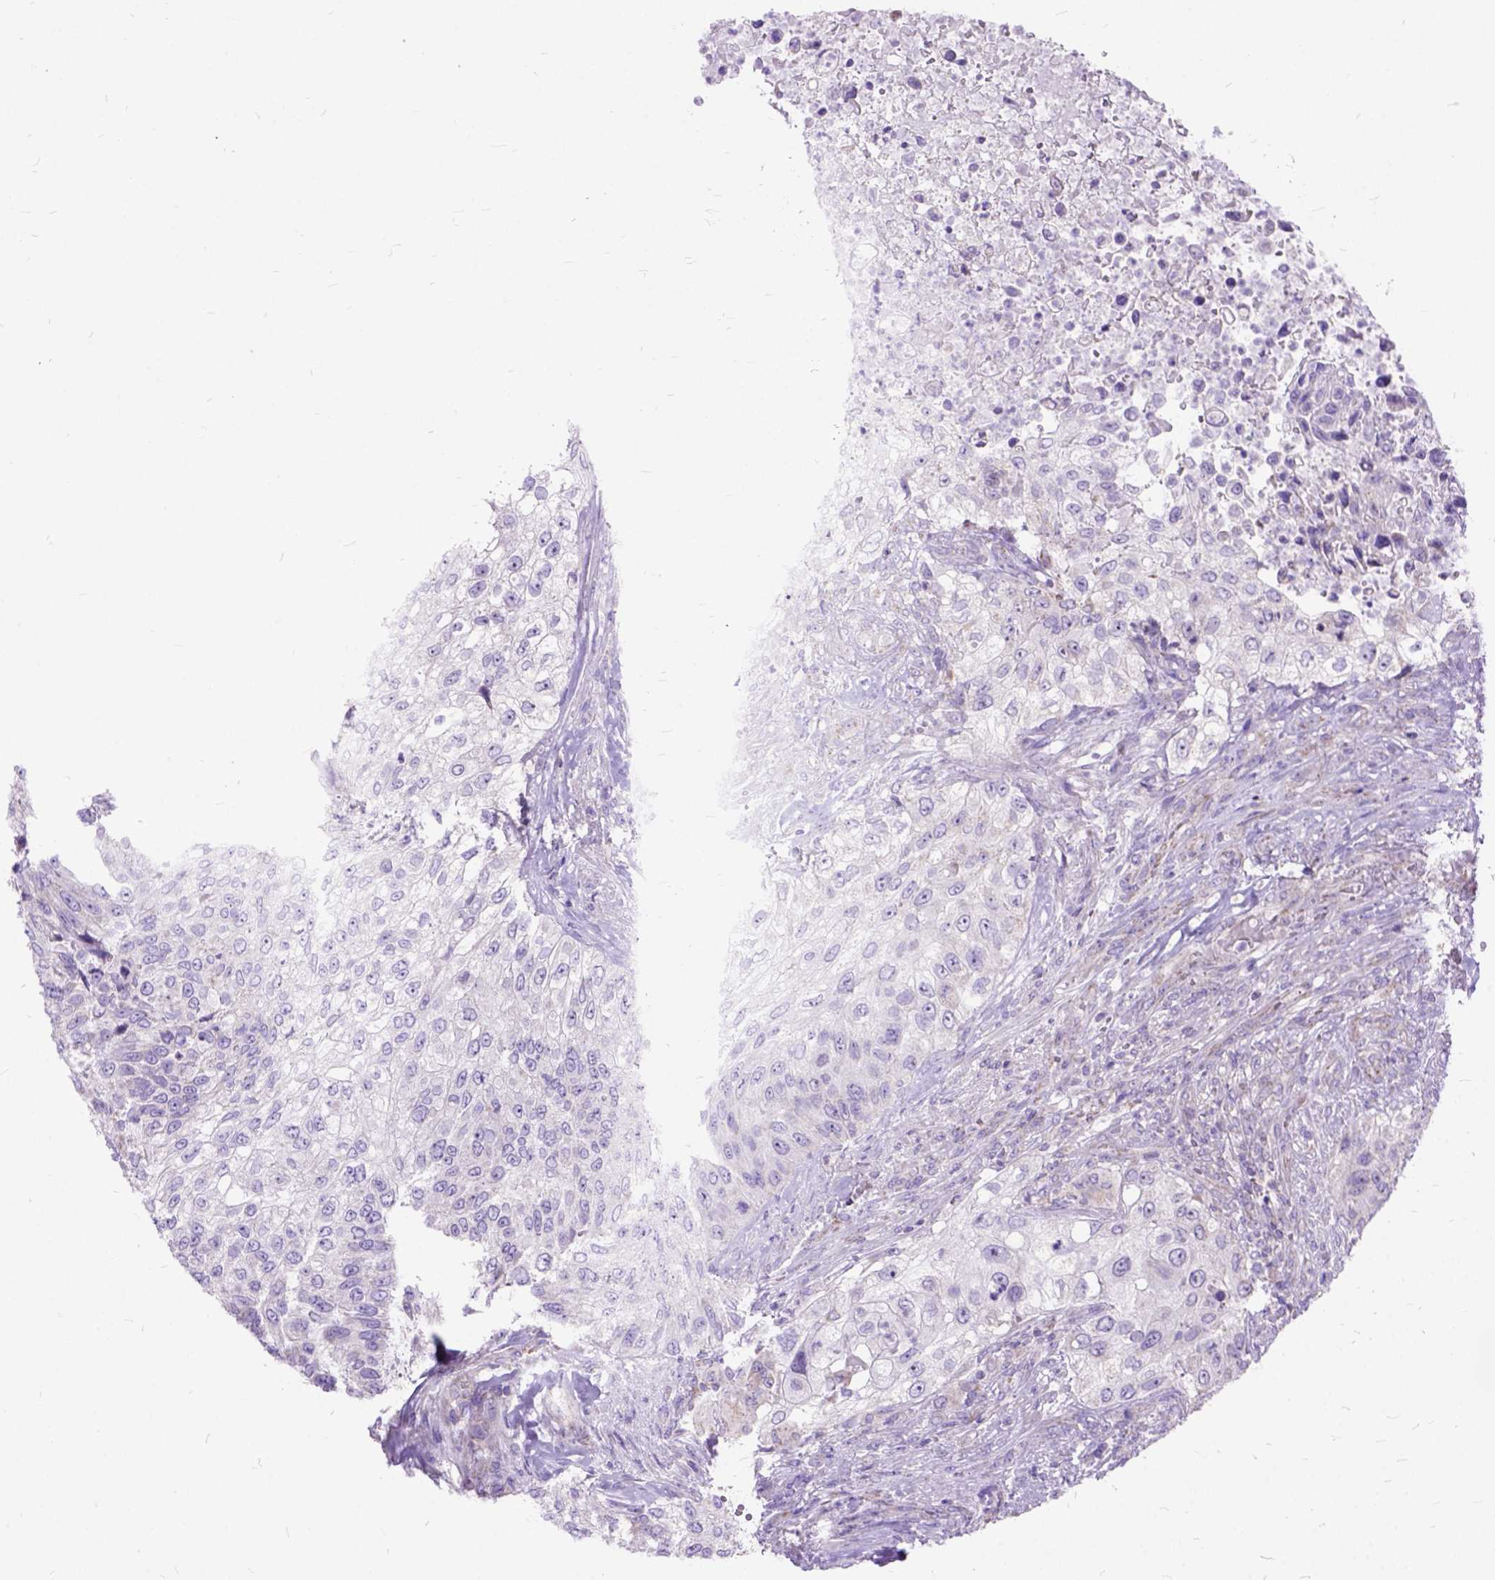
{"staining": {"intensity": "negative", "quantity": "none", "location": "none"}, "tissue": "urothelial cancer", "cell_type": "Tumor cells", "image_type": "cancer", "snomed": [{"axis": "morphology", "description": "Urothelial carcinoma, High grade"}, {"axis": "topography", "description": "Urinary bladder"}], "caption": "High-grade urothelial carcinoma was stained to show a protein in brown. There is no significant expression in tumor cells.", "gene": "CTAG2", "patient": {"sex": "female", "age": 60}}